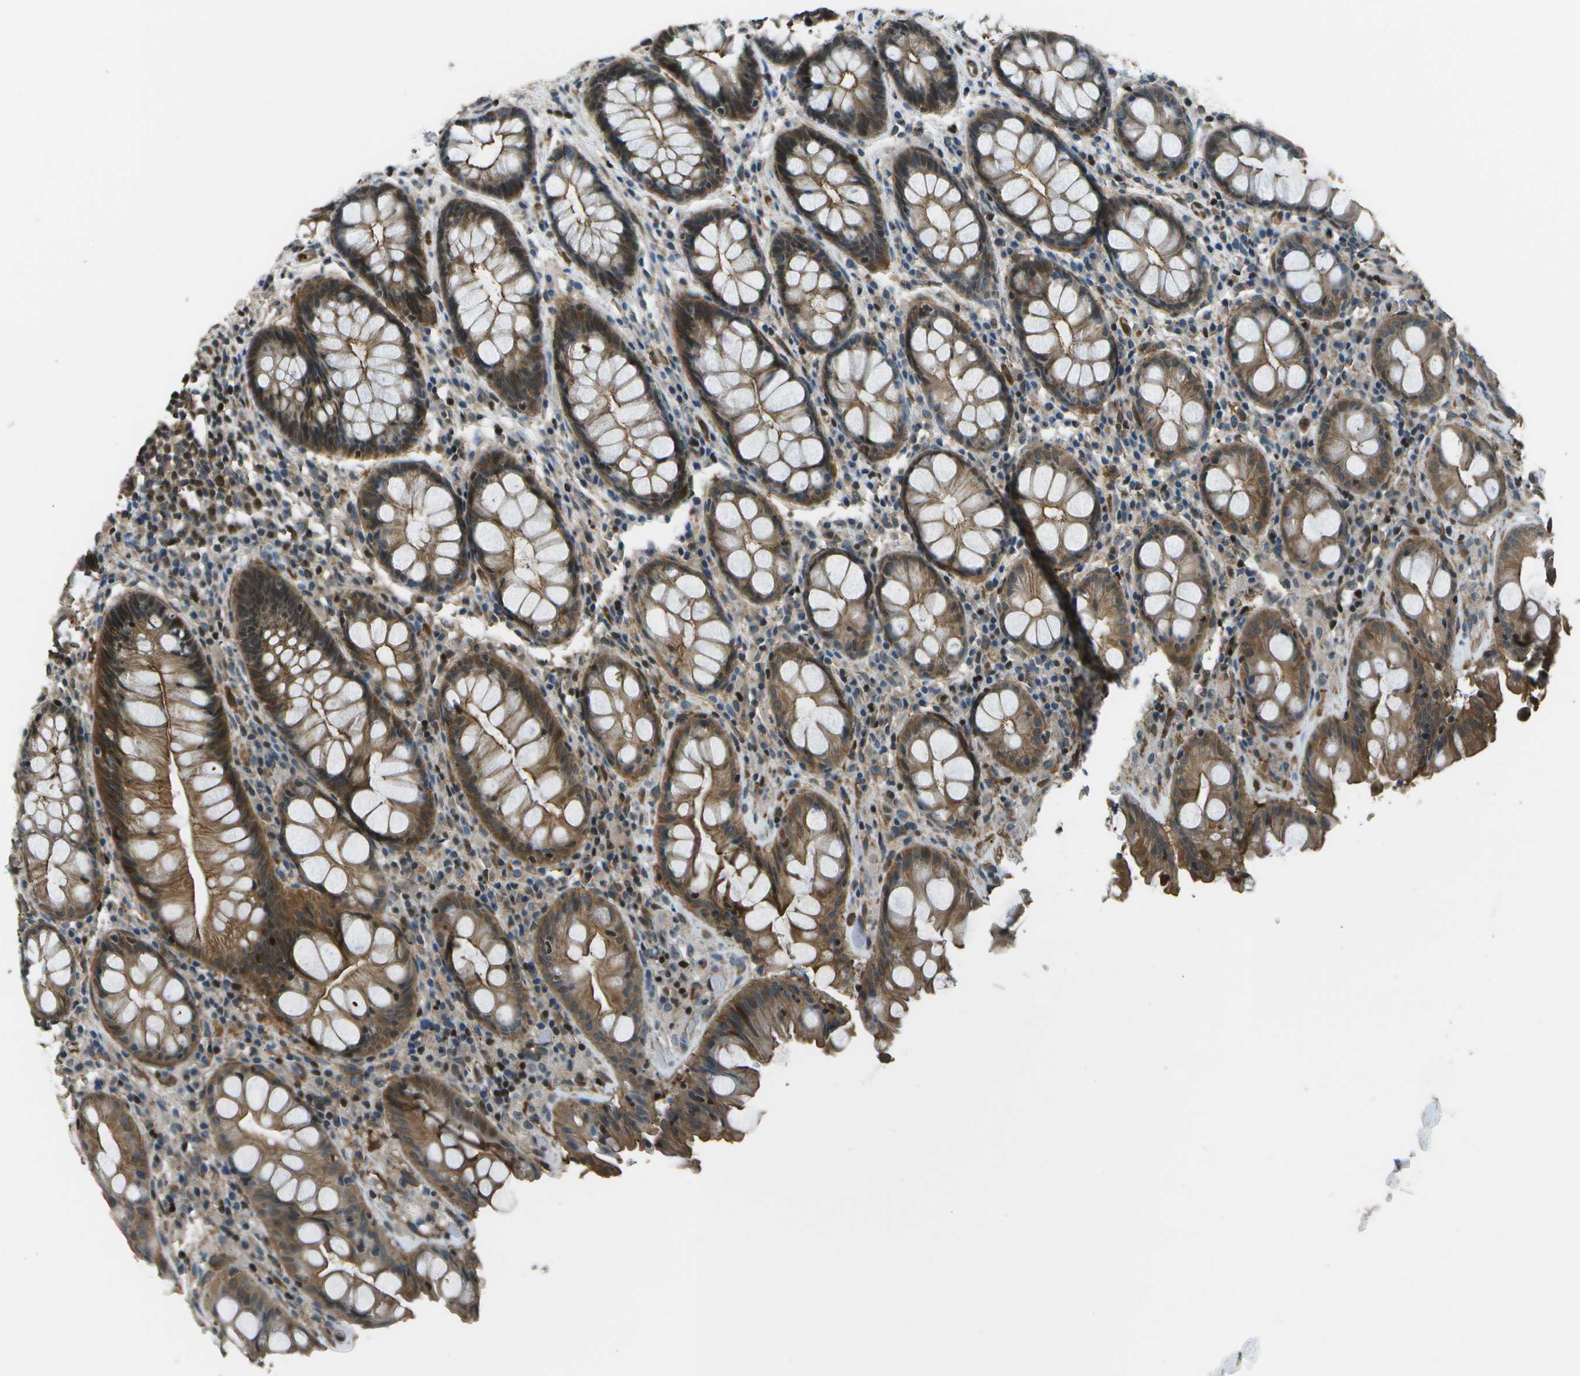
{"staining": {"intensity": "moderate", "quantity": ">75%", "location": "cytoplasmic/membranous"}, "tissue": "rectum", "cell_type": "Glandular cells", "image_type": "normal", "snomed": [{"axis": "morphology", "description": "Normal tissue, NOS"}, {"axis": "topography", "description": "Rectum"}], "caption": "Moderate cytoplasmic/membranous positivity for a protein is seen in about >75% of glandular cells of unremarkable rectum using IHC.", "gene": "PDLIM1", "patient": {"sex": "male", "age": 64}}